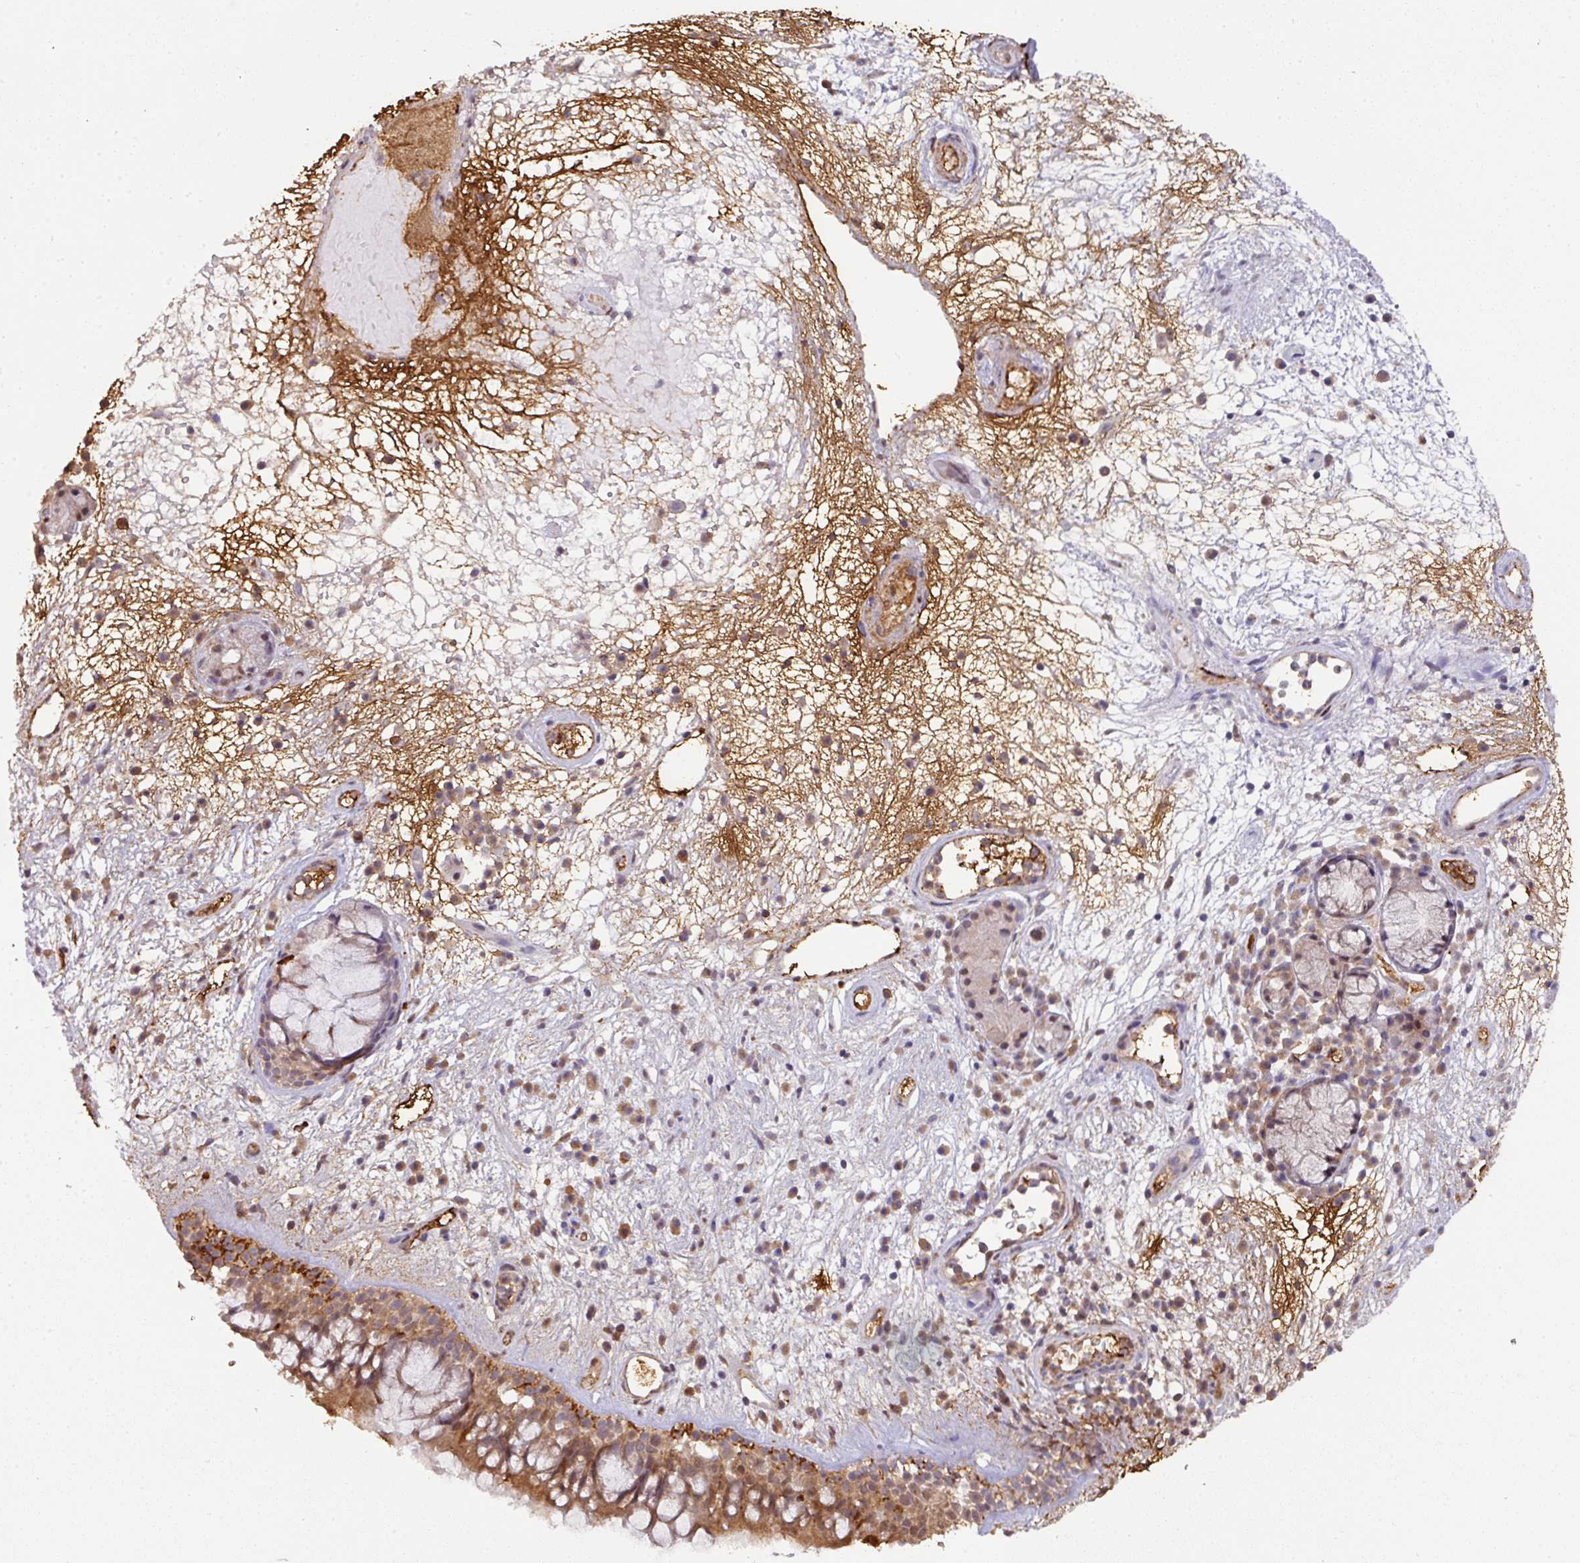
{"staining": {"intensity": "moderate", "quantity": ">75%", "location": "cytoplasmic/membranous"}, "tissue": "nasopharynx", "cell_type": "Respiratory epithelial cells", "image_type": "normal", "snomed": [{"axis": "morphology", "description": "Normal tissue, NOS"}, {"axis": "morphology", "description": "Inflammation, NOS"}, {"axis": "topography", "description": "Nasopharynx"}], "caption": "Respiratory epithelial cells show moderate cytoplasmic/membranous positivity in approximately >75% of cells in unremarkable nasopharynx.", "gene": "RANBP9", "patient": {"sex": "male", "age": 54}}